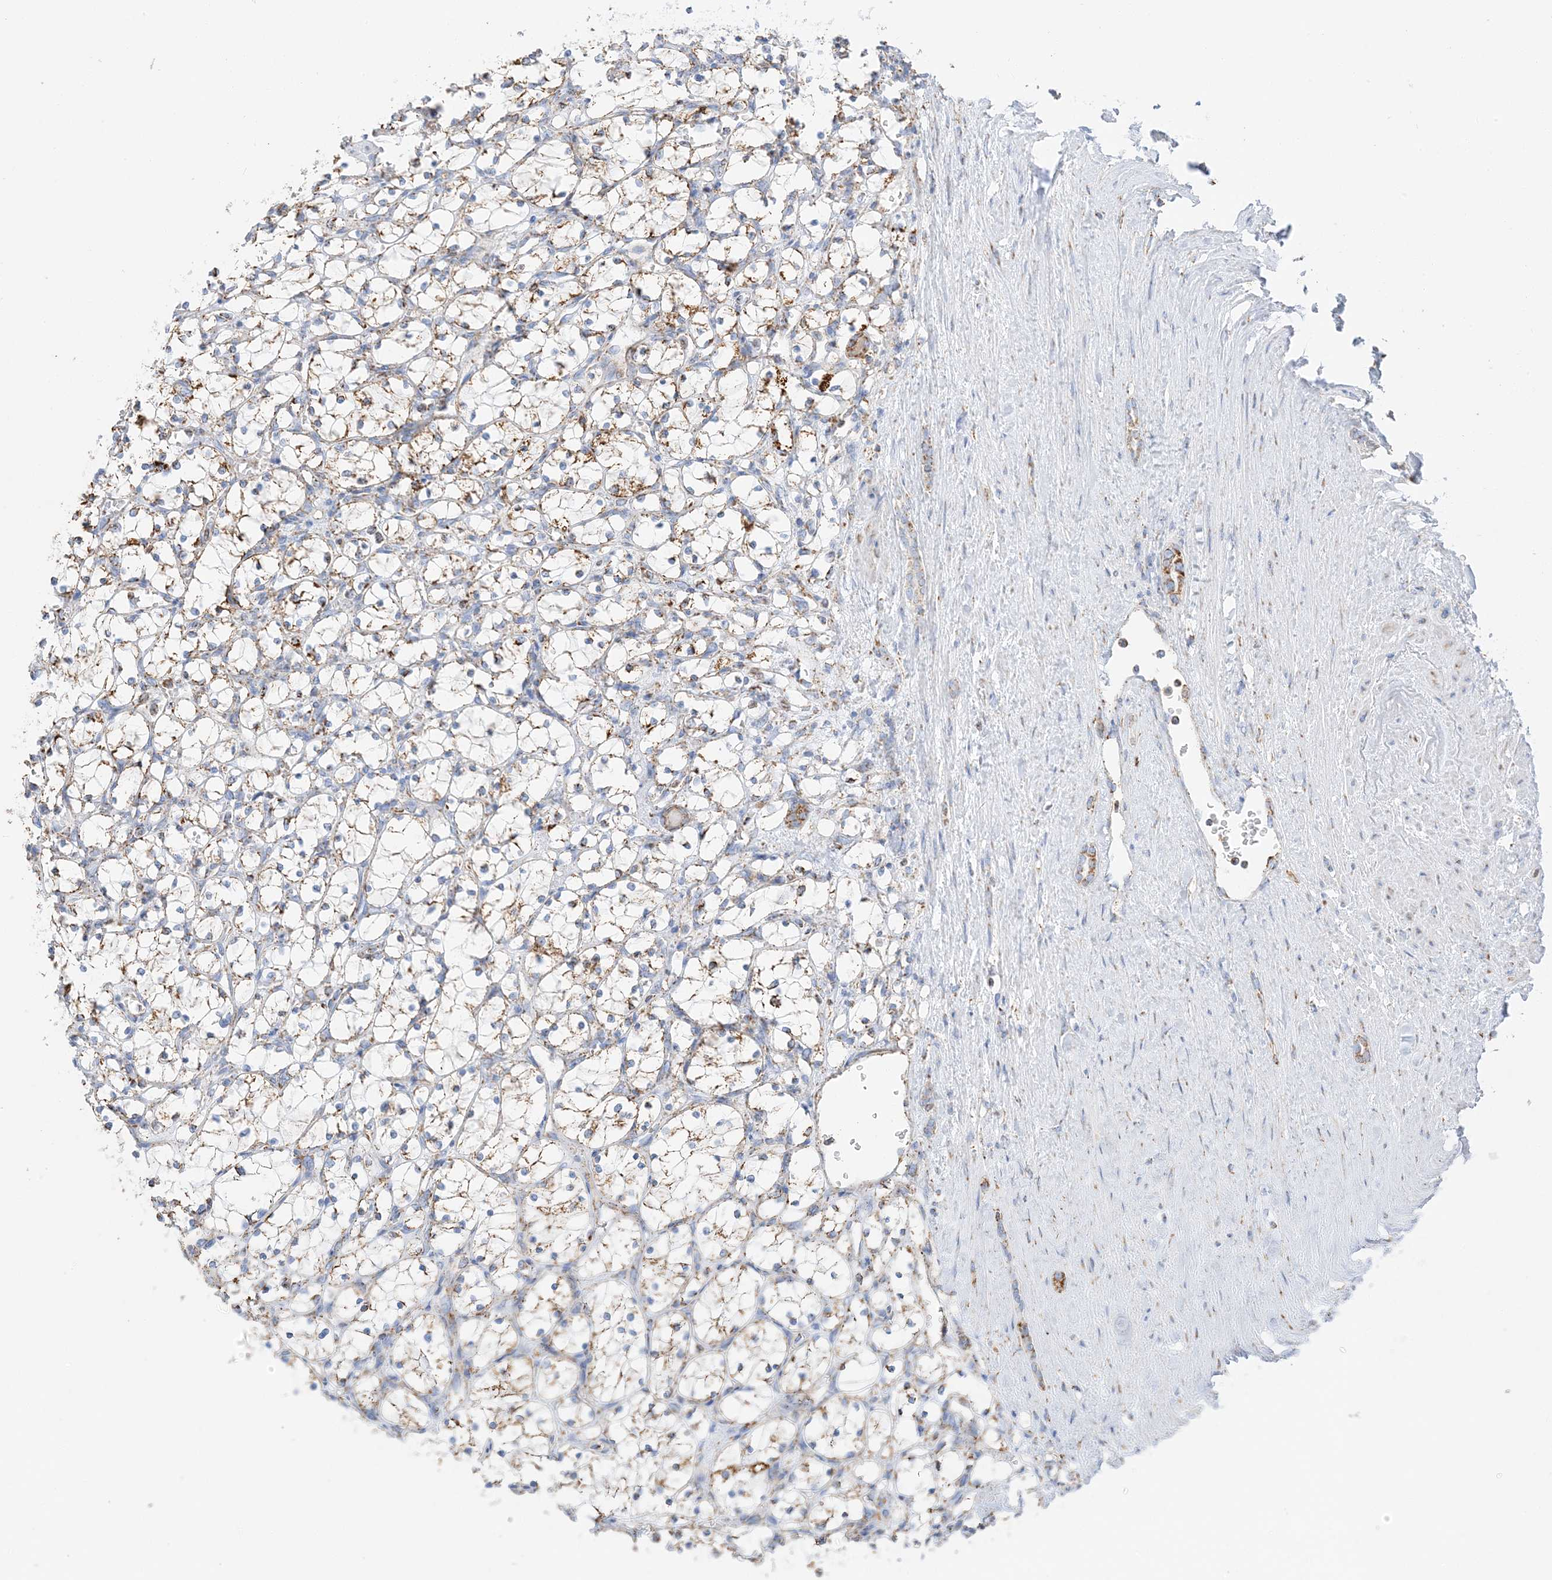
{"staining": {"intensity": "moderate", "quantity": ">75%", "location": "cytoplasmic/membranous"}, "tissue": "renal cancer", "cell_type": "Tumor cells", "image_type": "cancer", "snomed": [{"axis": "morphology", "description": "Adenocarcinoma, NOS"}, {"axis": "topography", "description": "Kidney"}], "caption": "High-magnification brightfield microscopy of renal cancer stained with DAB (brown) and counterstained with hematoxylin (blue). tumor cells exhibit moderate cytoplasmic/membranous positivity is seen in approximately>75% of cells.", "gene": "CAPN13", "patient": {"sex": "female", "age": 69}}